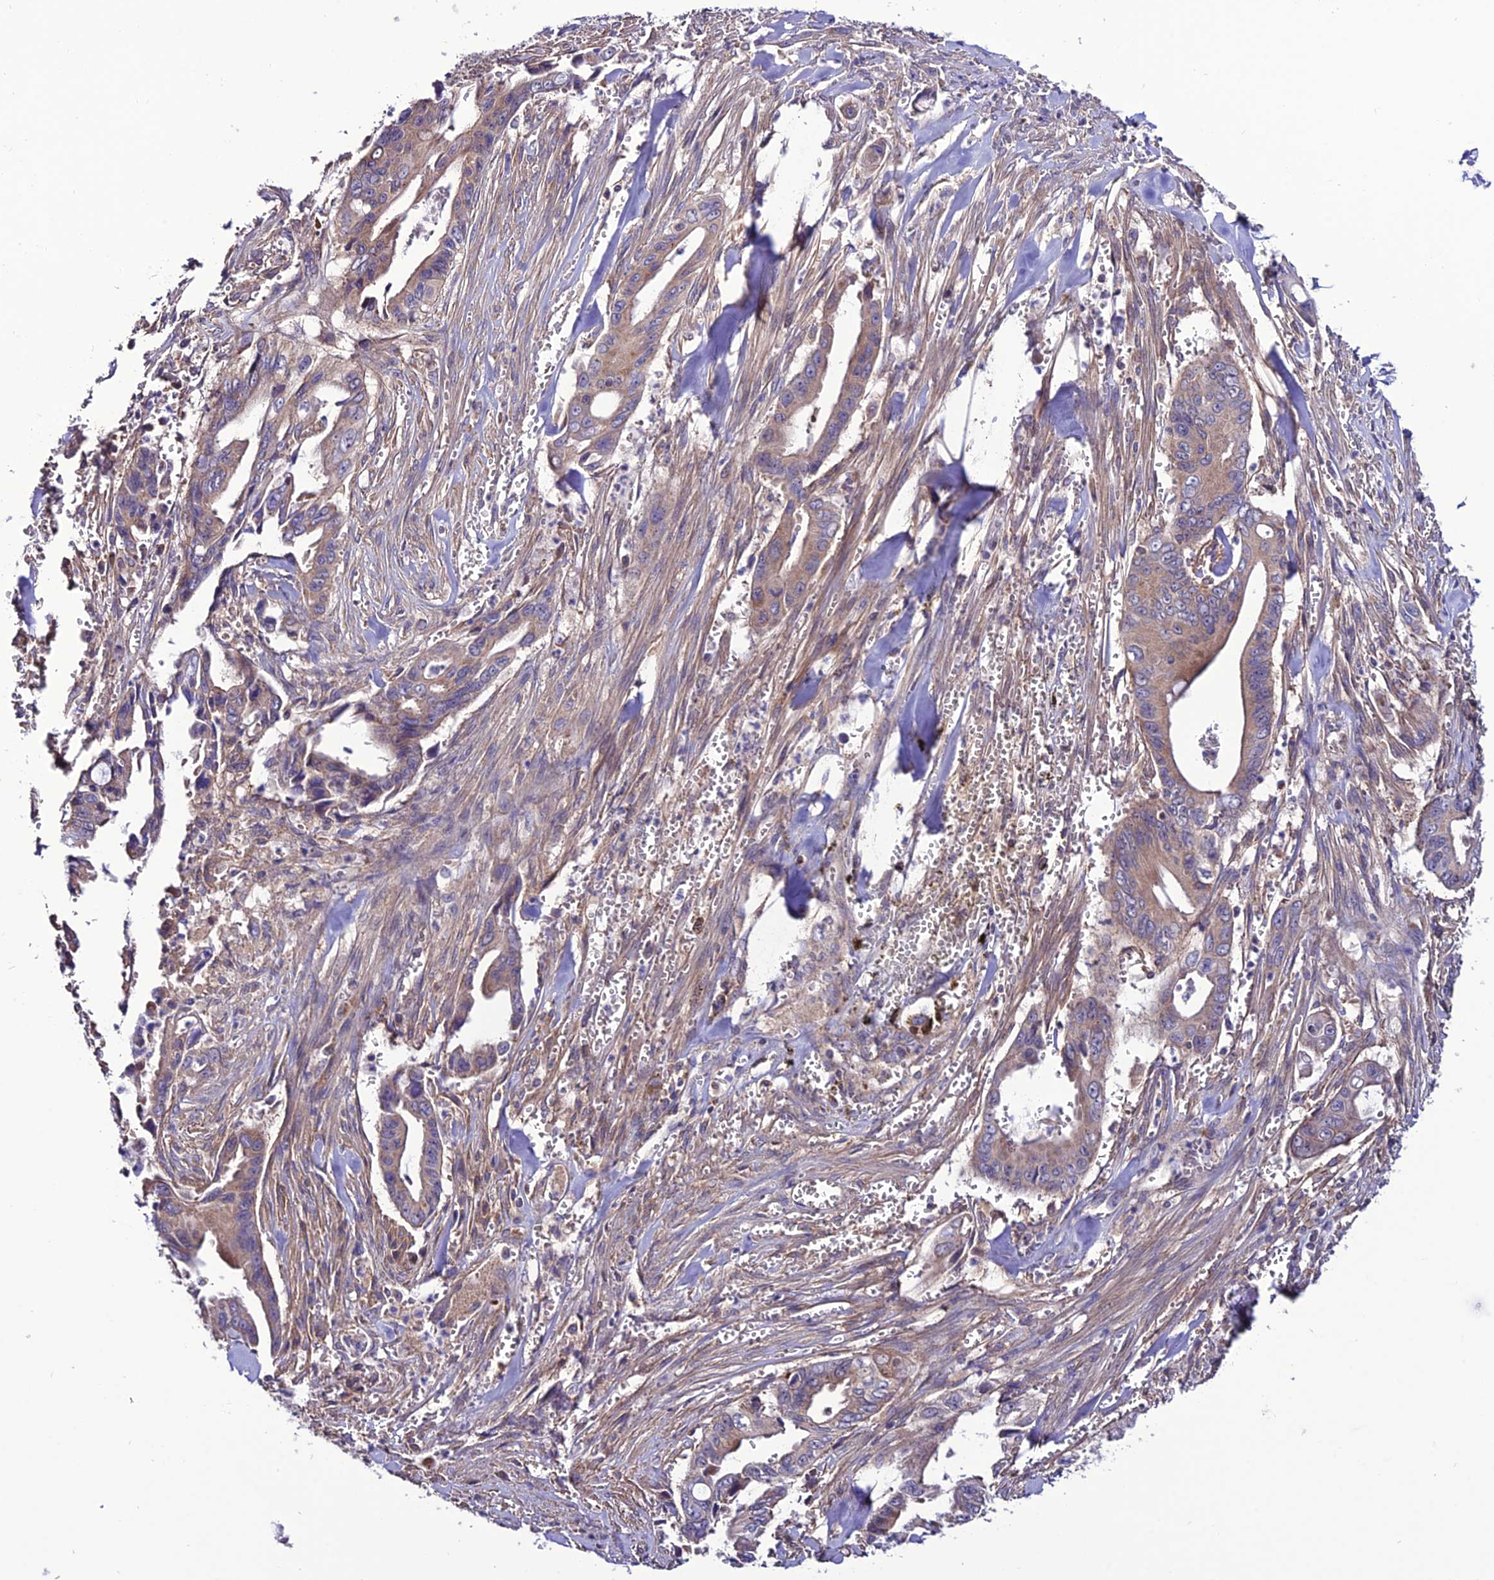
{"staining": {"intensity": "moderate", "quantity": ">75%", "location": "cytoplasmic/membranous"}, "tissue": "pancreatic cancer", "cell_type": "Tumor cells", "image_type": "cancer", "snomed": [{"axis": "morphology", "description": "Adenocarcinoma, NOS"}, {"axis": "topography", "description": "Pancreas"}], "caption": "Protein staining shows moderate cytoplasmic/membranous positivity in about >75% of tumor cells in pancreatic cancer (adenocarcinoma).", "gene": "PPIL3", "patient": {"sex": "male", "age": 59}}